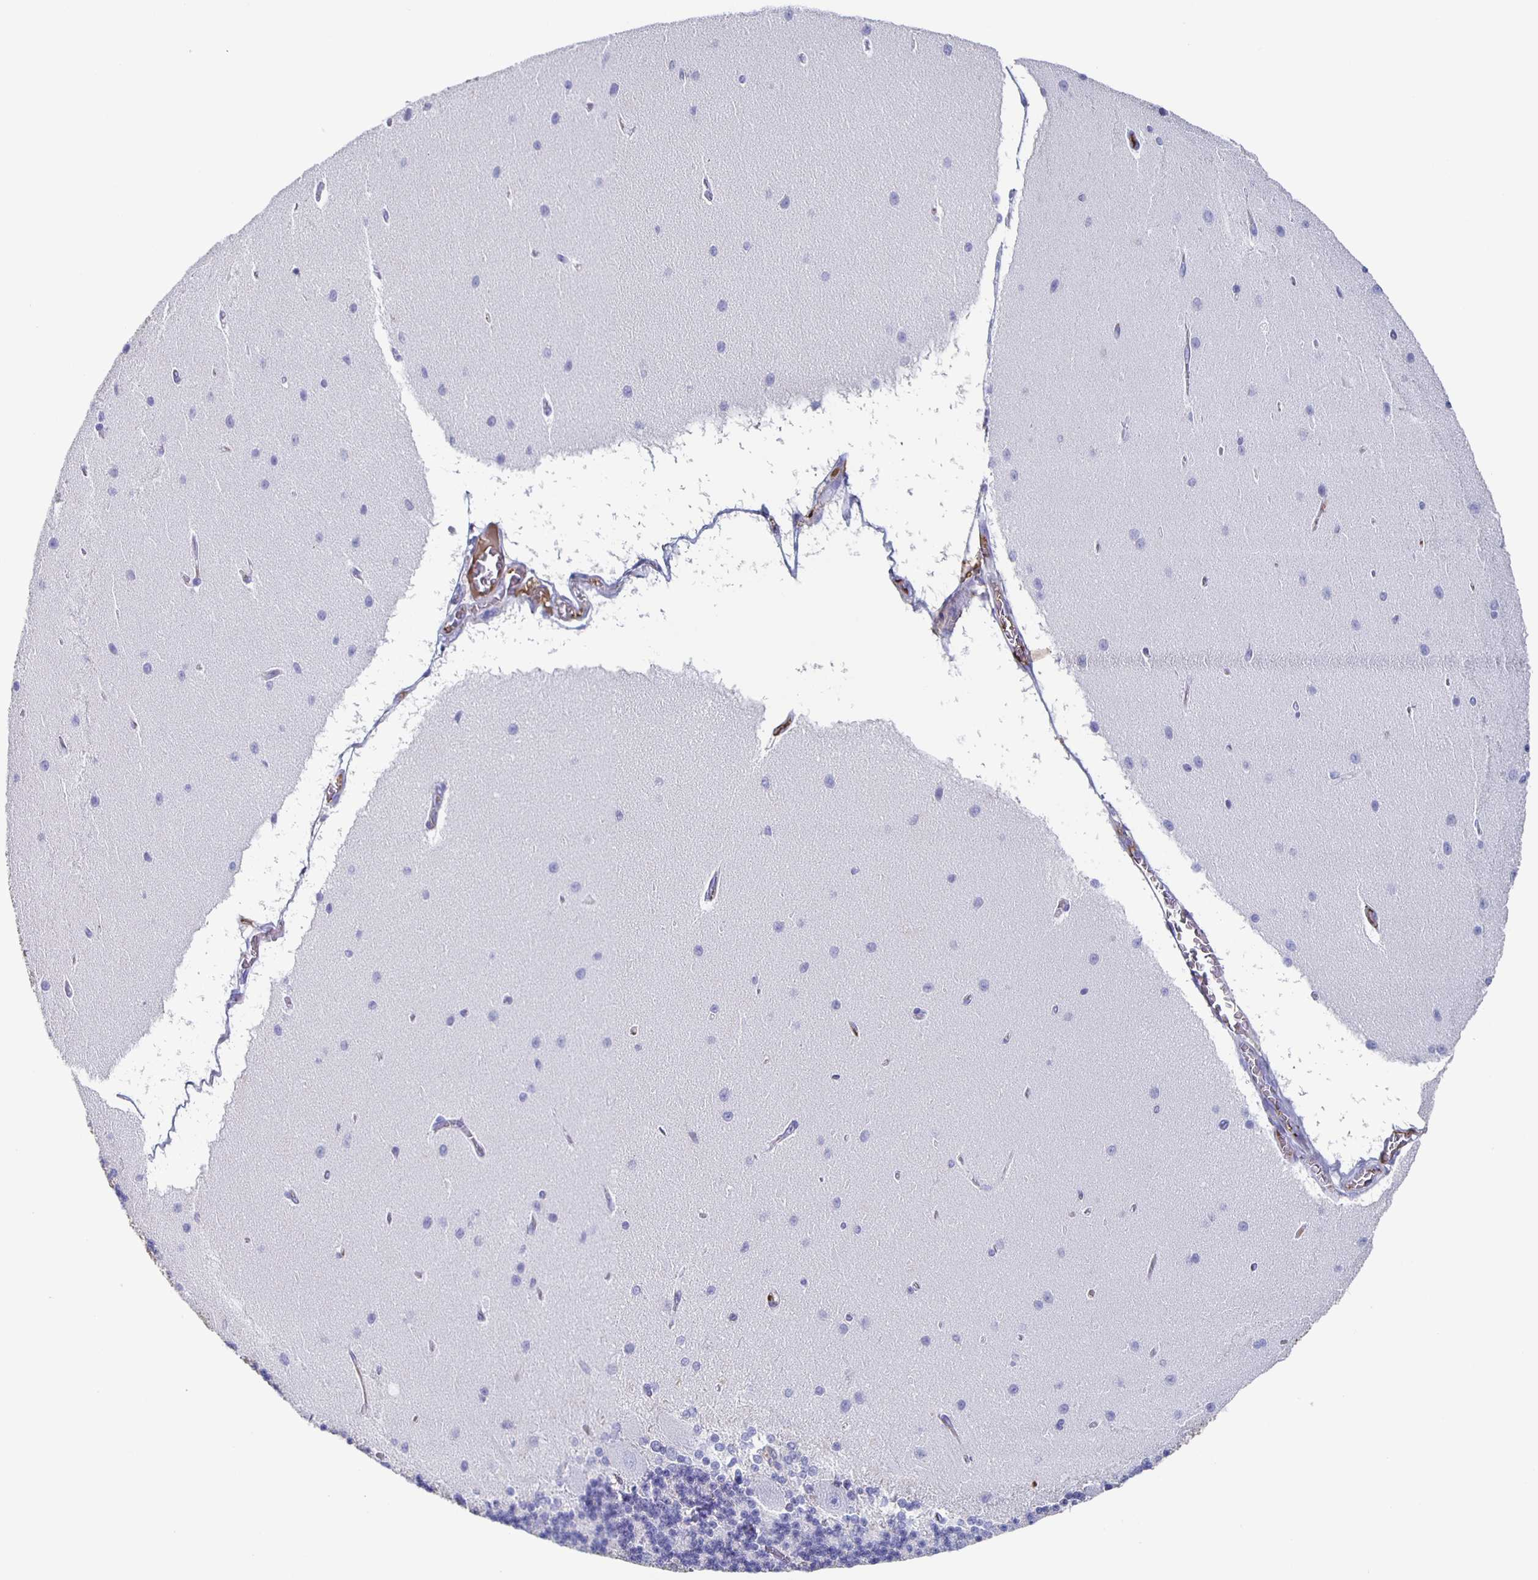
{"staining": {"intensity": "negative", "quantity": "none", "location": "none"}, "tissue": "cerebellum", "cell_type": "Cells in granular layer", "image_type": "normal", "snomed": [{"axis": "morphology", "description": "Normal tissue, NOS"}, {"axis": "topography", "description": "Cerebellum"}], "caption": "Immunohistochemistry image of unremarkable cerebellum: human cerebellum stained with DAB shows no significant protein staining in cells in granular layer. Nuclei are stained in blue.", "gene": "FGA", "patient": {"sex": "female", "age": 54}}